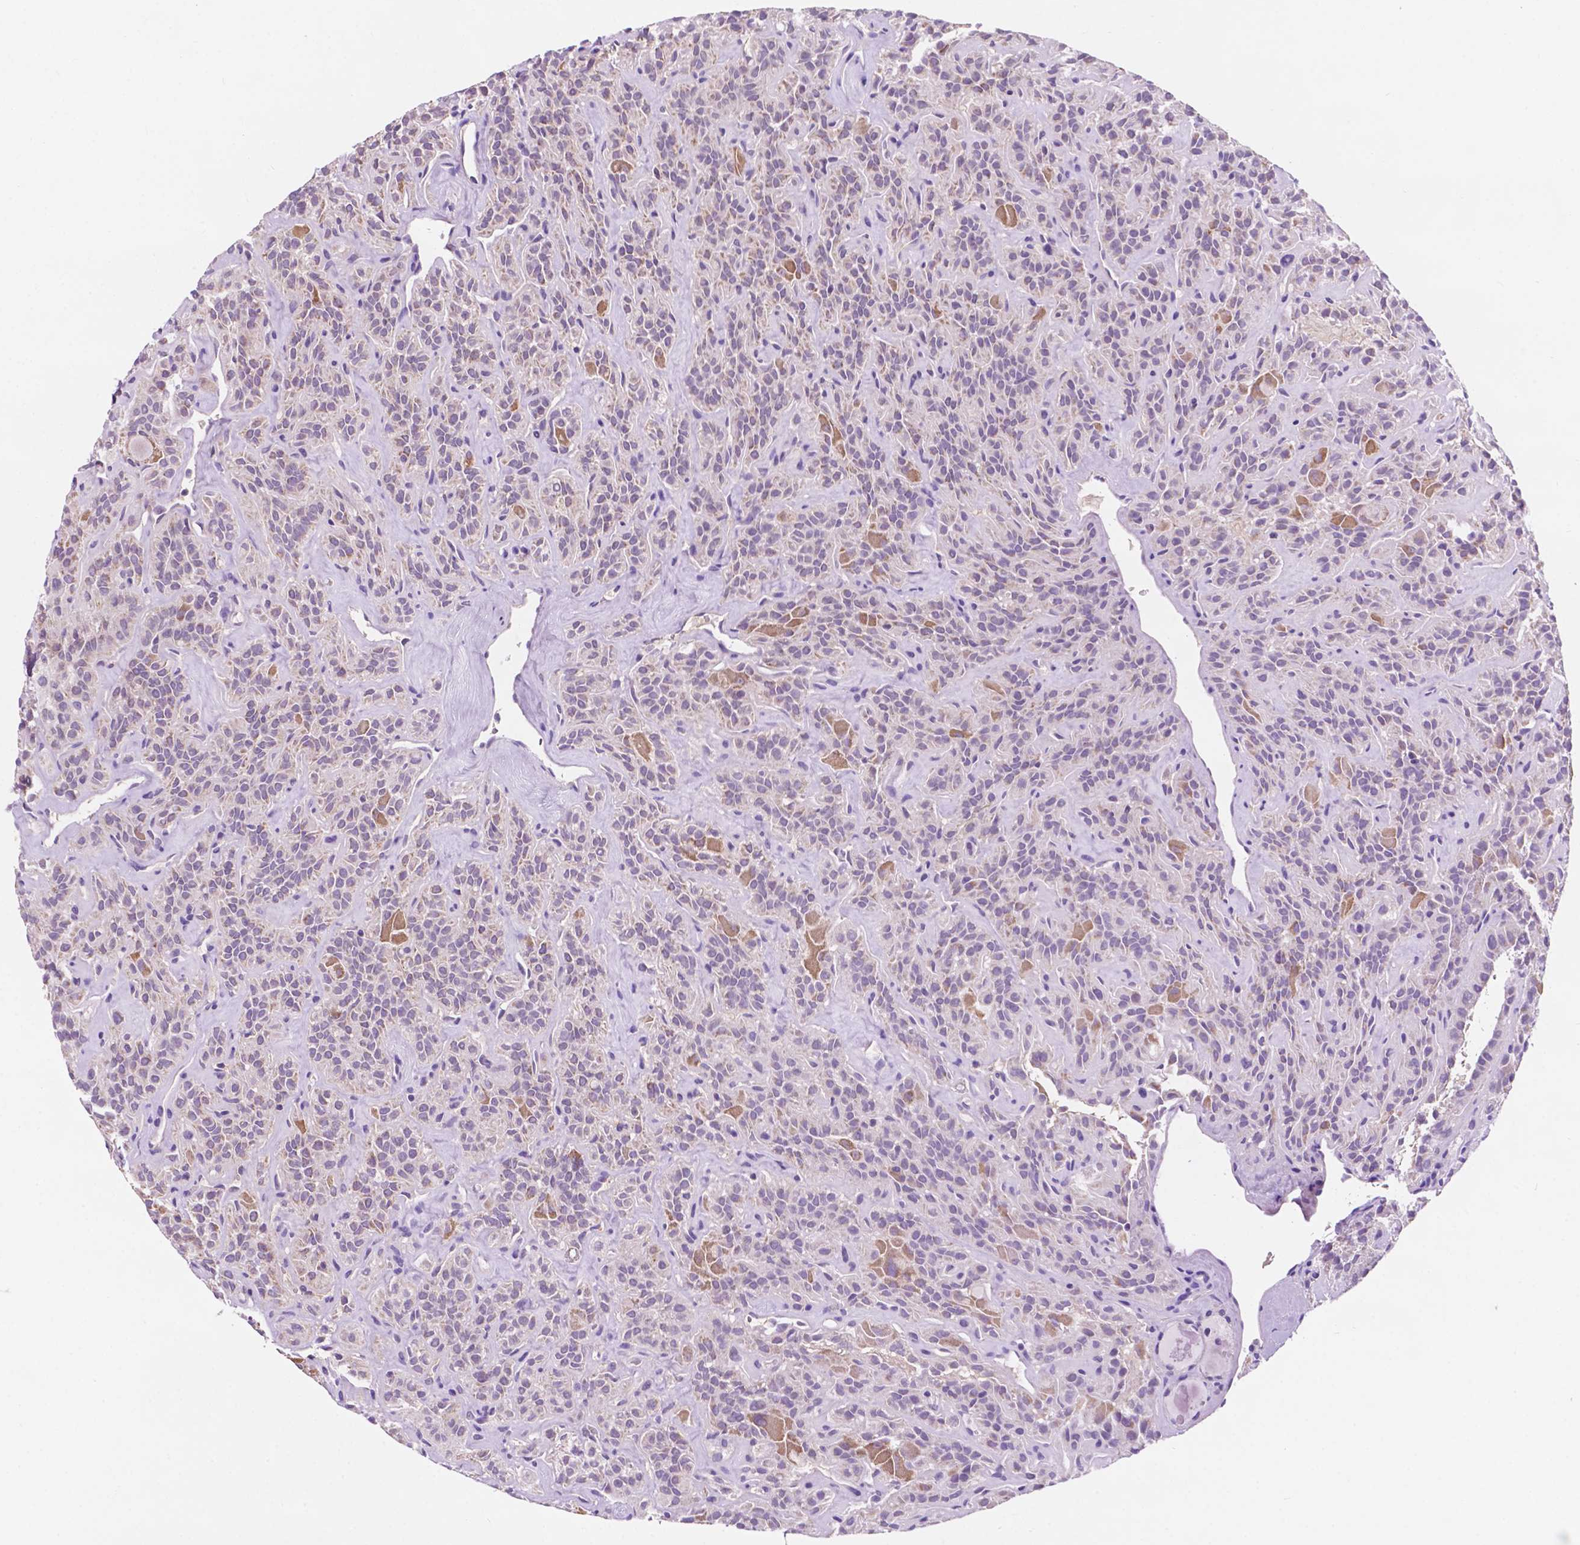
{"staining": {"intensity": "moderate", "quantity": "<25%", "location": "cytoplasmic/membranous"}, "tissue": "thyroid cancer", "cell_type": "Tumor cells", "image_type": "cancer", "snomed": [{"axis": "morphology", "description": "Papillary adenocarcinoma, NOS"}, {"axis": "topography", "description": "Thyroid gland"}], "caption": "There is low levels of moderate cytoplasmic/membranous staining in tumor cells of thyroid cancer, as demonstrated by immunohistochemical staining (brown color).", "gene": "TRPV5", "patient": {"sex": "female", "age": 45}}